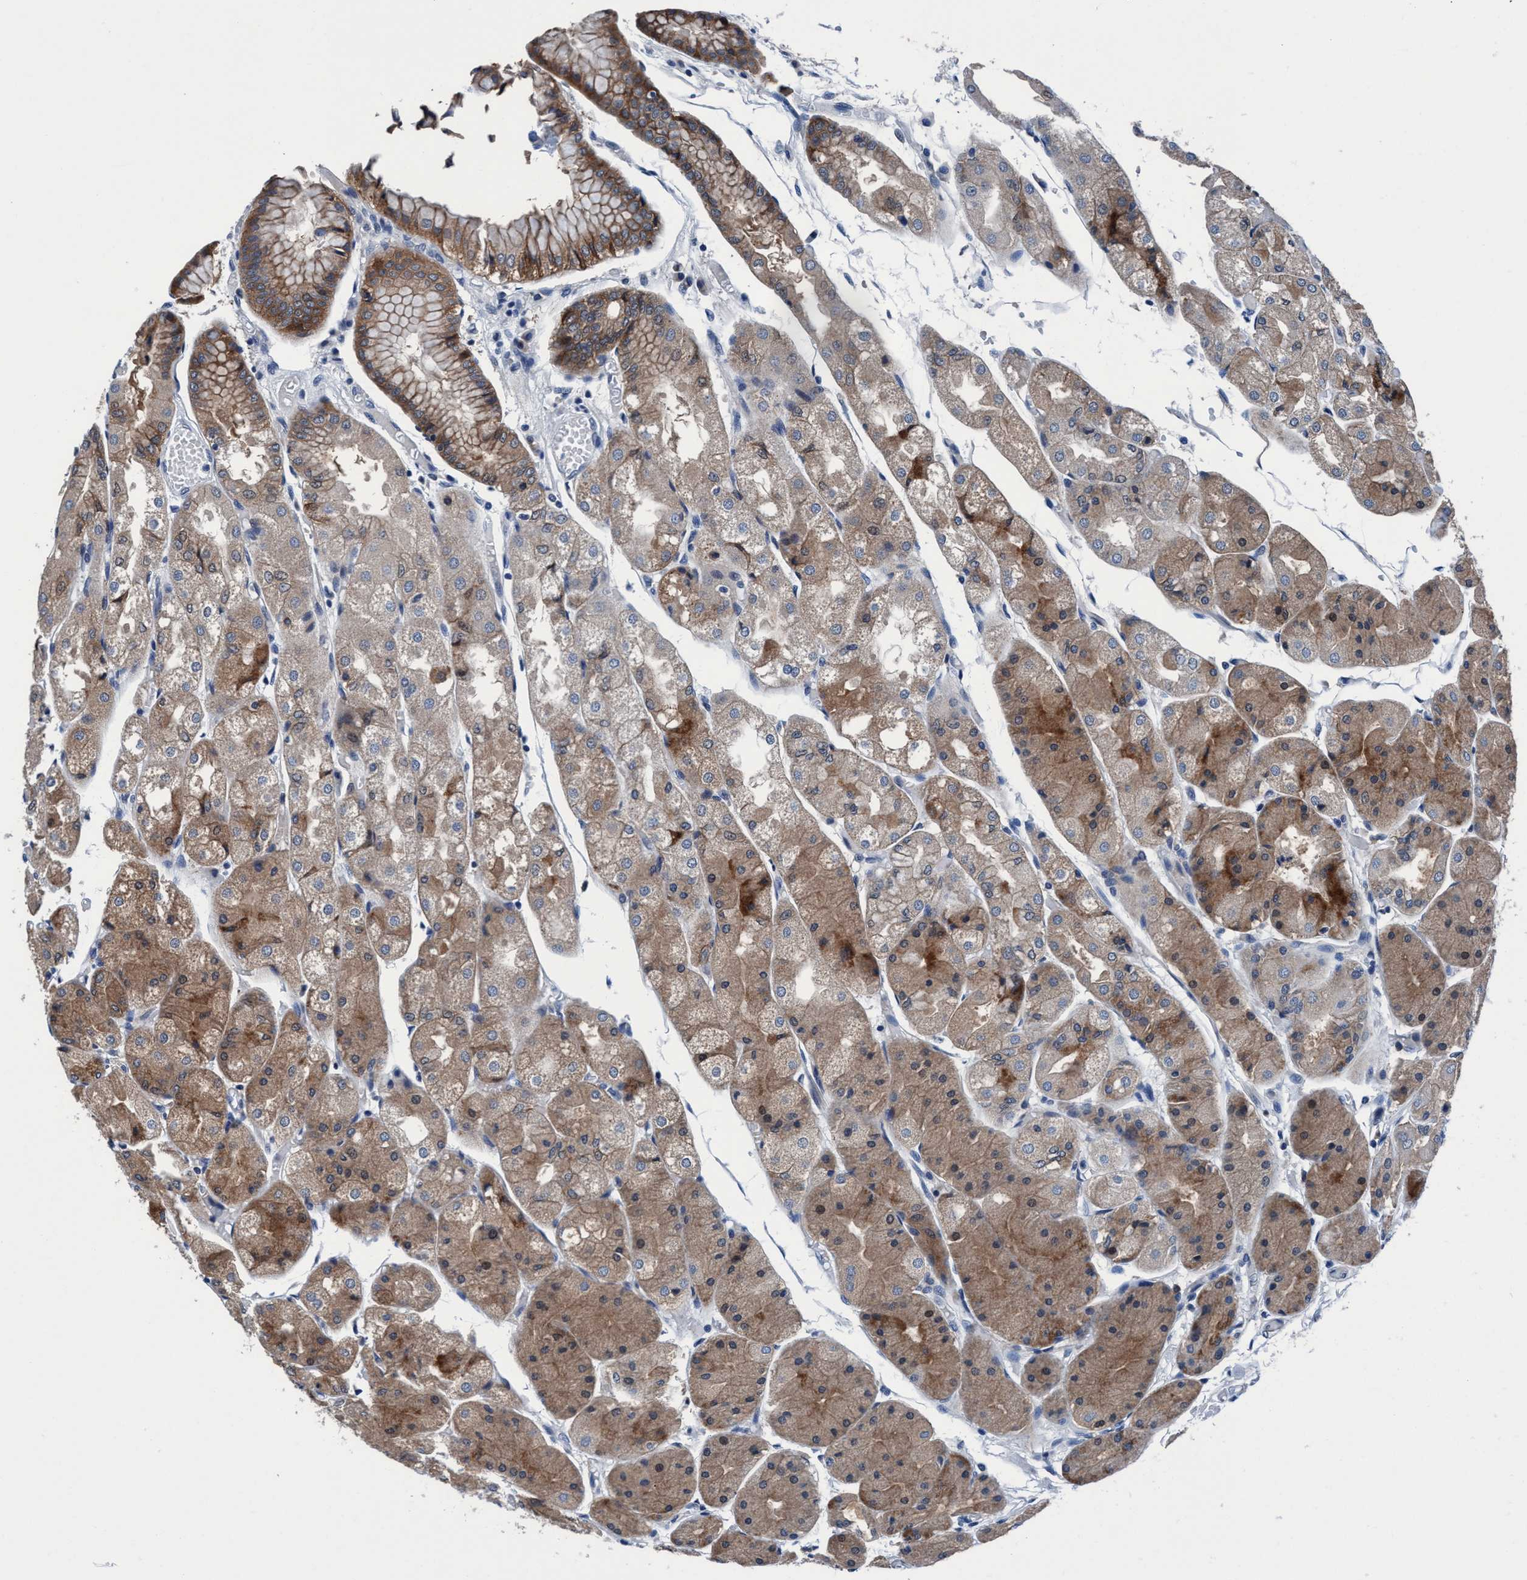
{"staining": {"intensity": "moderate", "quantity": ">75%", "location": "cytoplasmic/membranous"}, "tissue": "stomach", "cell_type": "Glandular cells", "image_type": "normal", "snomed": [{"axis": "morphology", "description": "Normal tissue, NOS"}, {"axis": "topography", "description": "Stomach, upper"}], "caption": "The histopathology image reveals staining of normal stomach, revealing moderate cytoplasmic/membranous protein staining (brown color) within glandular cells. (IHC, brightfield microscopy, high magnification).", "gene": "TMEM94", "patient": {"sex": "male", "age": 72}}